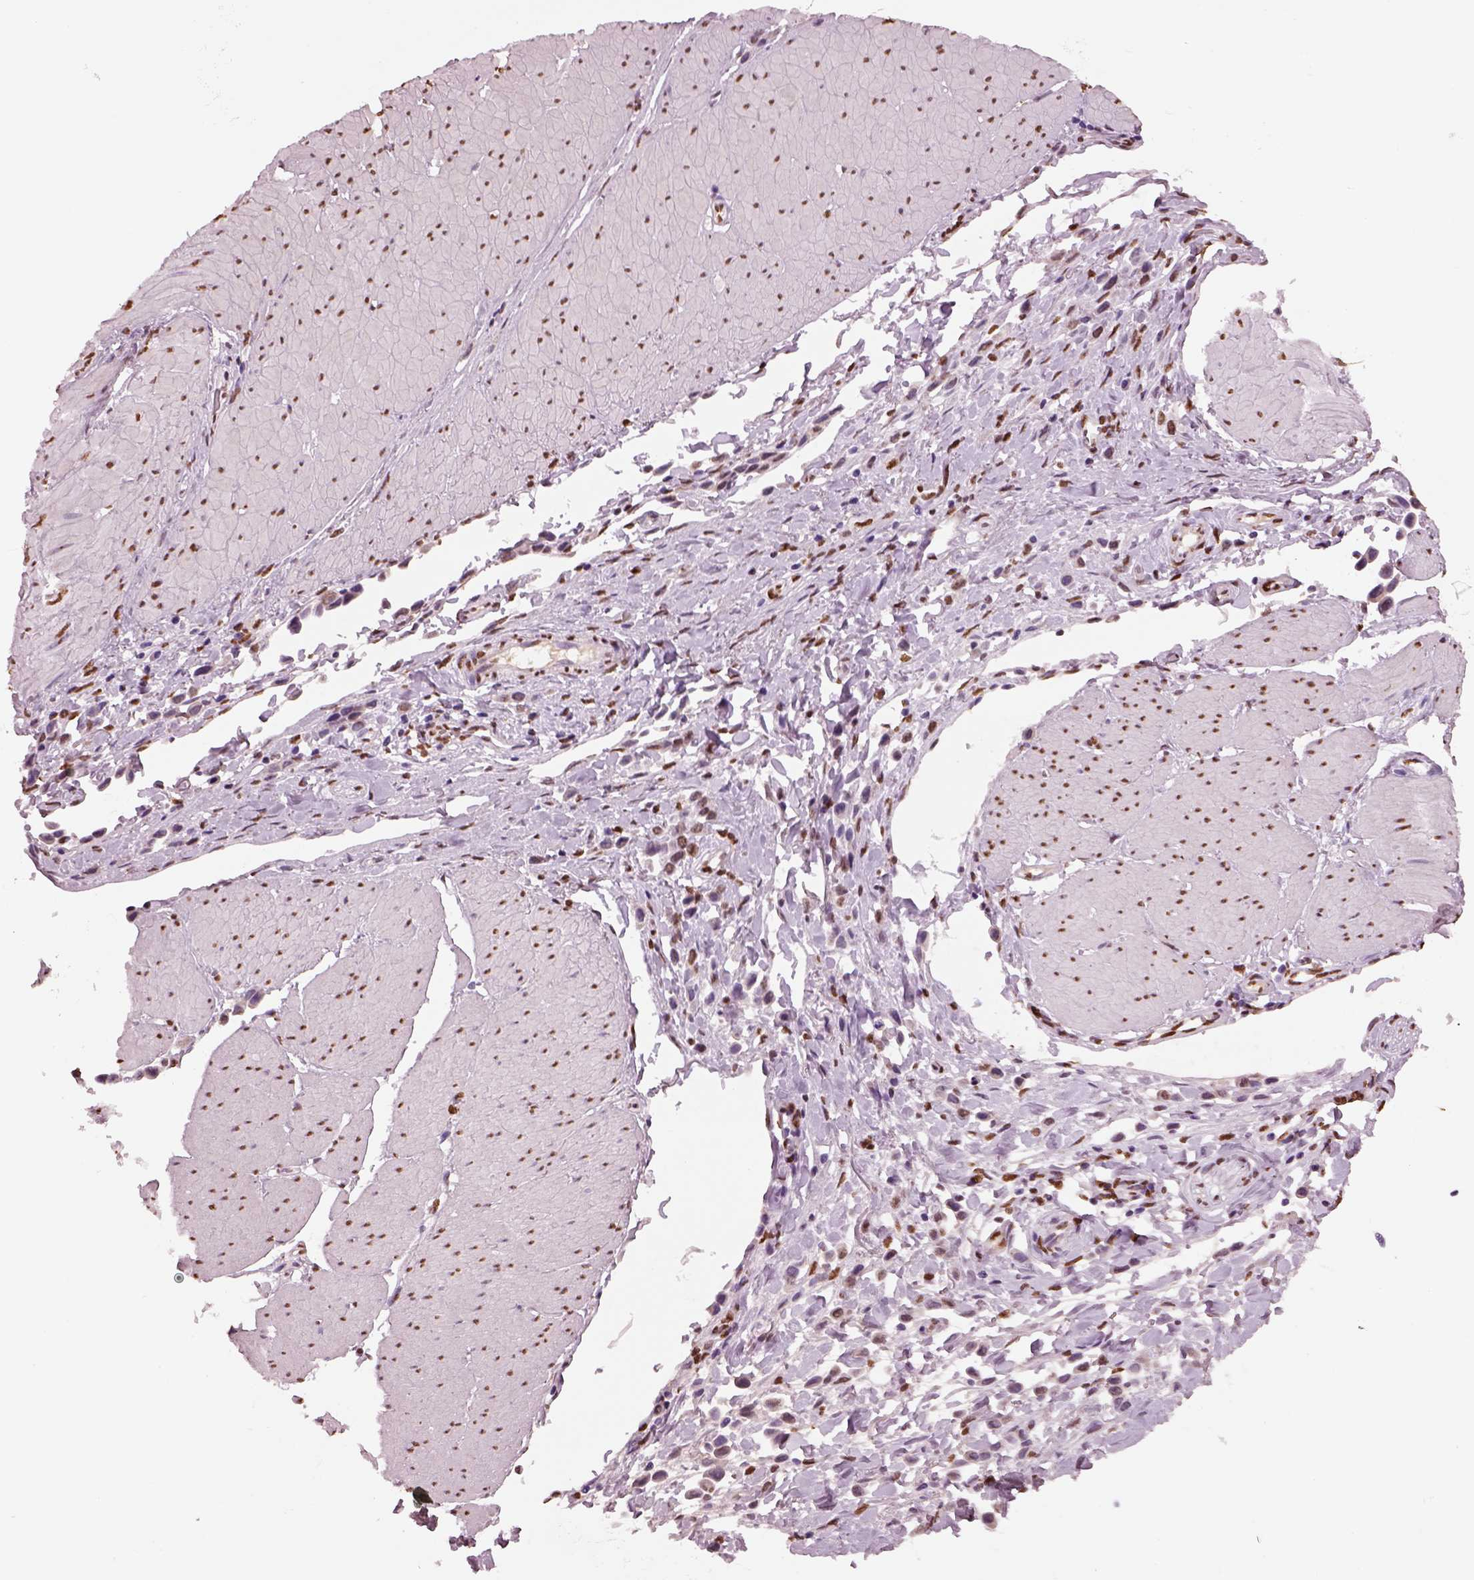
{"staining": {"intensity": "moderate", "quantity": ">75%", "location": "nuclear"}, "tissue": "stomach cancer", "cell_type": "Tumor cells", "image_type": "cancer", "snomed": [{"axis": "morphology", "description": "Adenocarcinoma, NOS"}, {"axis": "topography", "description": "Stomach"}], "caption": "Moderate nuclear positivity for a protein is present in approximately >75% of tumor cells of adenocarcinoma (stomach) using immunohistochemistry.", "gene": "DDX3X", "patient": {"sex": "male", "age": 47}}